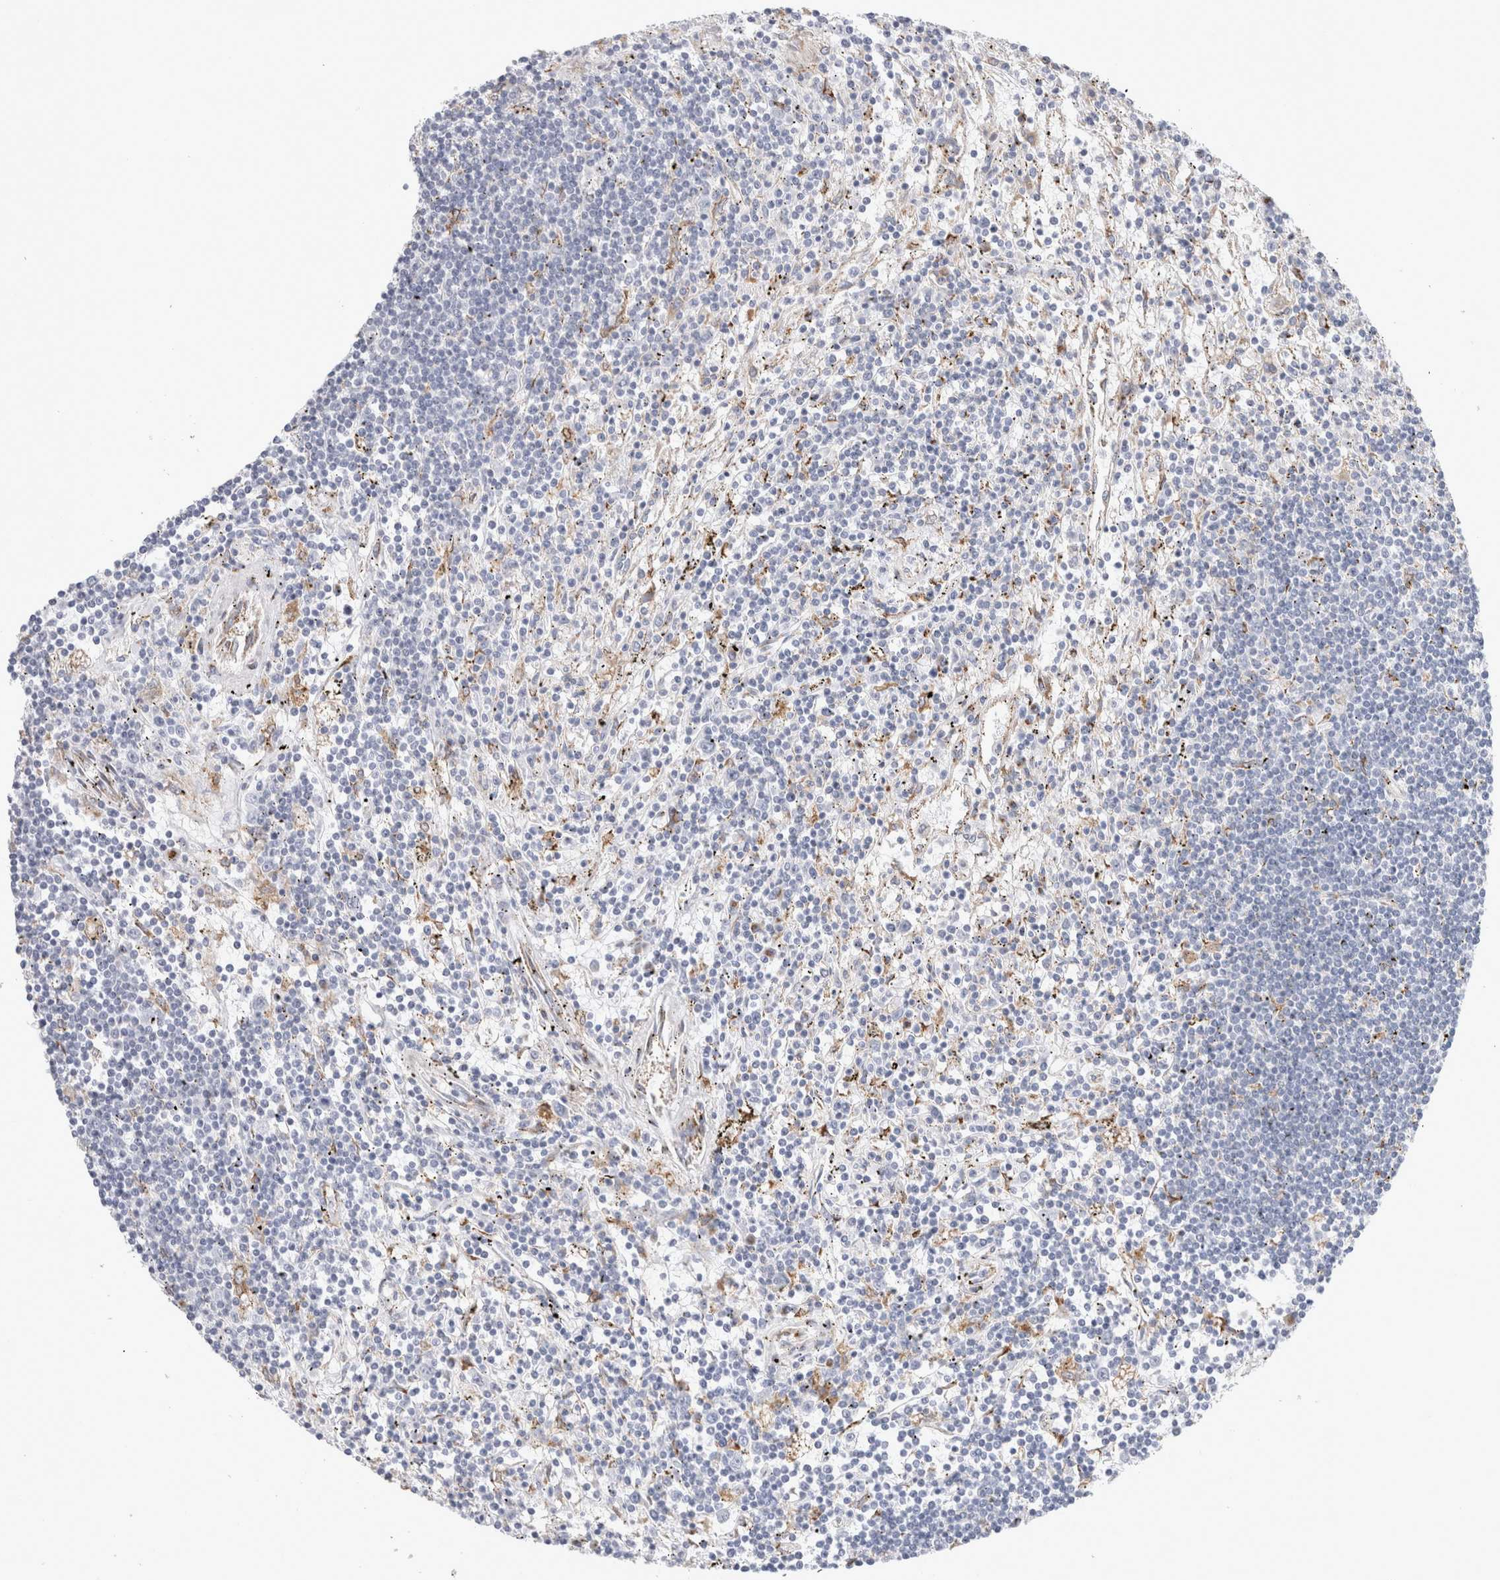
{"staining": {"intensity": "negative", "quantity": "none", "location": "none"}, "tissue": "lymphoma", "cell_type": "Tumor cells", "image_type": "cancer", "snomed": [{"axis": "morphology", "description": "Malignant lymphoma, non-Hodgkin's type, Low grade"}, {"axis": "topography", "description": "Spleen"}], "caption": "Immunohistochemical staining of human low-grade malignant lymphoma, non-Hodgkin's type demonstrates no significant expression in tumor cells.", "gene": "MCFD2", "patient": {"sex": "male", "age": 76}}